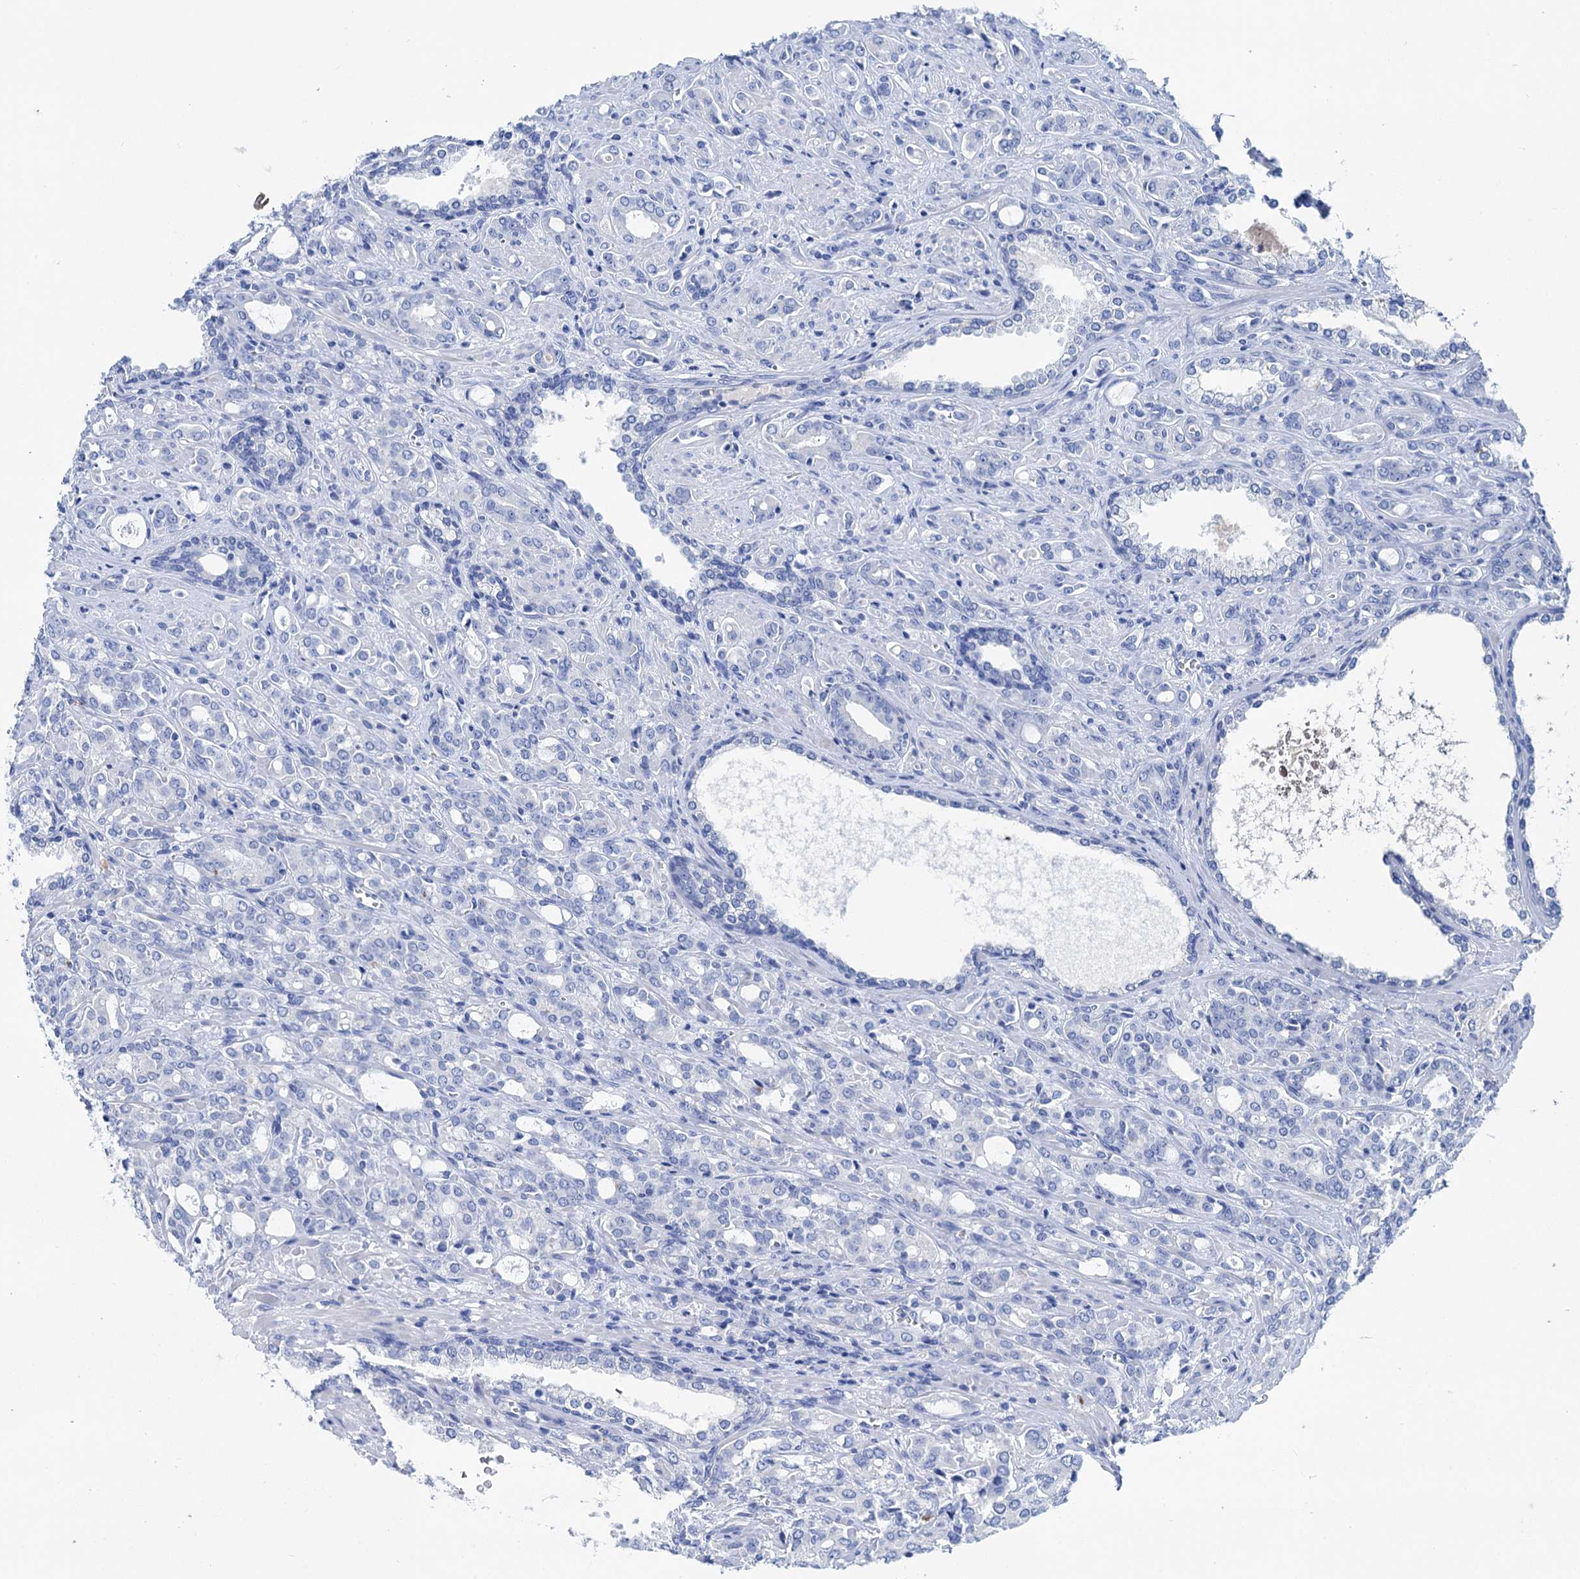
{"staining": {"intensity": "negative", "quantity": "none", "location": "none"}, "tissue": "prostate cancer", "cell_type": "Tumor cells", "image_type": "cancer", "snomed": [{"axis": "morphology", "description": "Adenocarcinoma, High grade"}, {"axis": "topography", "description": "Prostate"}], "caption": "IHC photomicrograph of neoplastic tissue: prostate high-grade adenocarcinoma stained with DAB (3,3'-diaminobenzidine) displays no significant protein expression in tumor cells.", "gene": "BRINP1", "patient": {"sex": "male", "age": 72}}